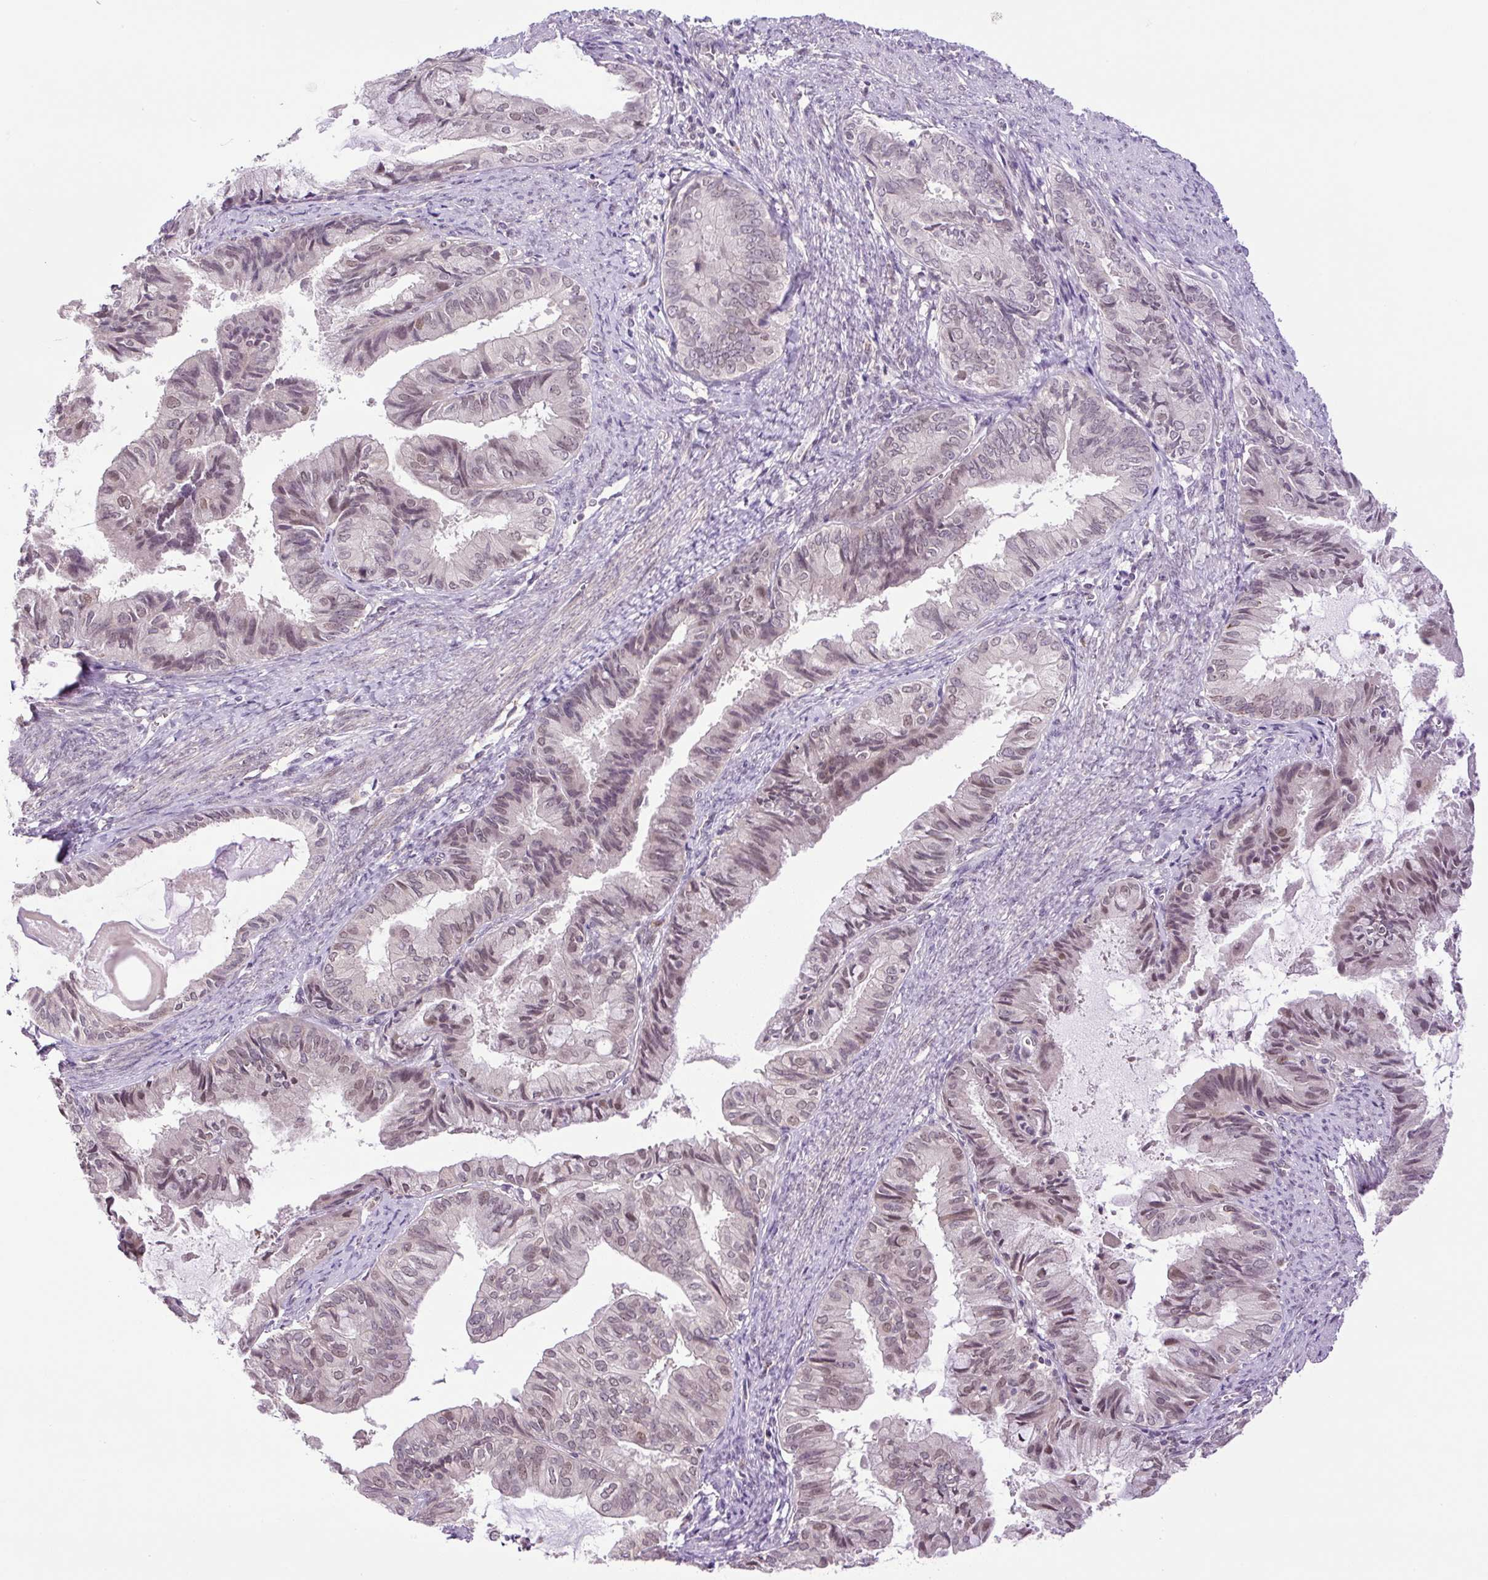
{"staining": {"intensity": "moderate", "quantity": "25%-75%", "location": "nuclear"}, "tissue": "endometrial cancer", "cell_type": "Tumor cells", "image_type": "cancer", "snomed": [{"axis": "morphology", "description": "Adenocarcinoma, NOS"}, {"axis": "topography", "description": "Endometrium"}], "caption": "Approximately 25%-75% of tumor cells in endometrial adenocarcinoma reveal moderate nuclear protein staining as visualized by brown immunohistochemical staining.", "gene": "KPNA1", "patient": {"sex": "female", "age": 86}}